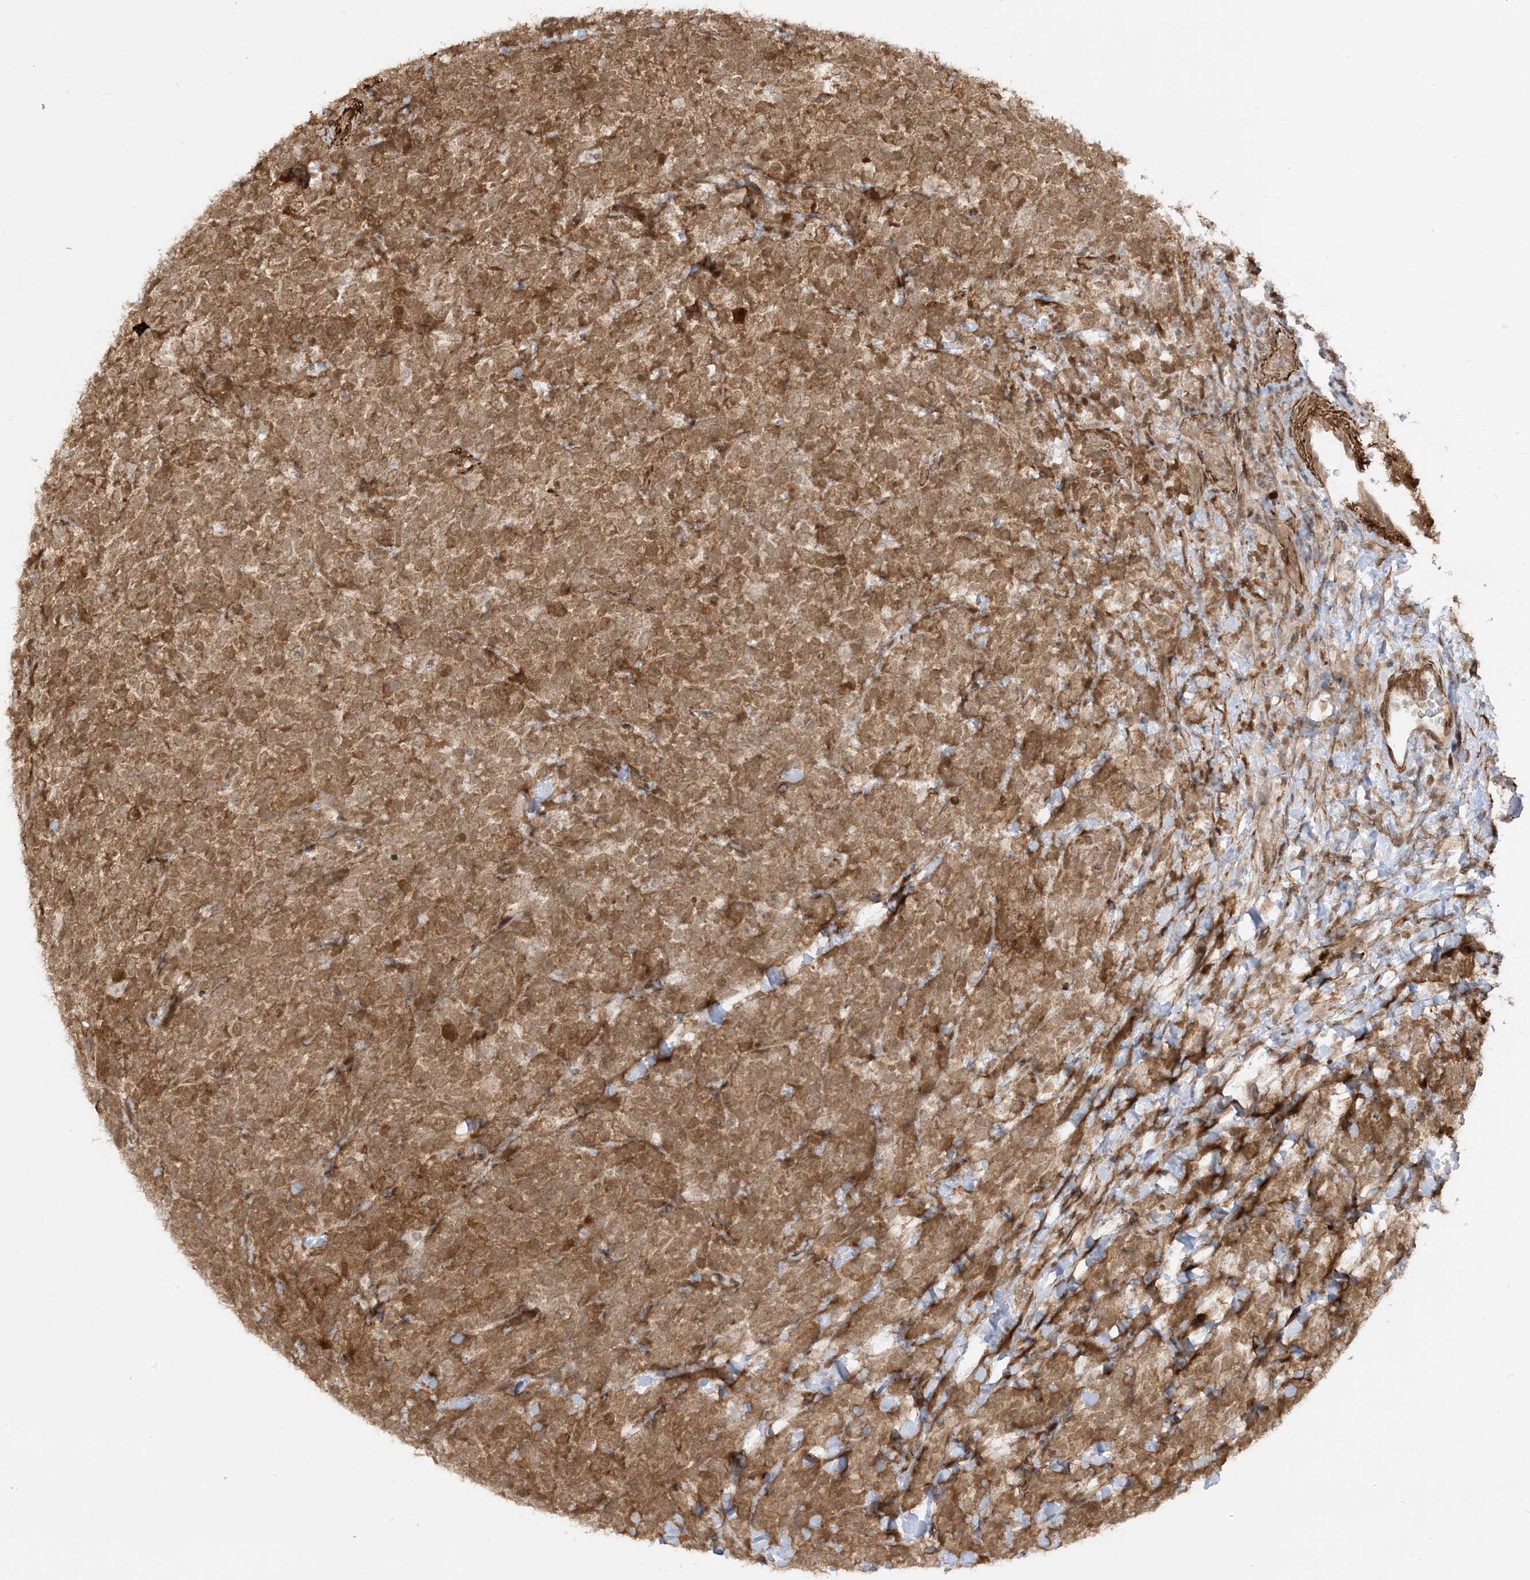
{"staining": {"intensity": "moderate", "quantity": ">75%", "location": "cytoplasmic/membranous"}, "tissue": "urothelial cancer", "cell_type": "Tumor cells", "image_type": "cancer", "snomed": [{"axis": "morphology", "description": "Urothelial carcinoma, High grade"}, {"axis": "topography", "description": "Urinary bladder"}], "caption": "A brown stain highlights moderate cytoplasmic/membranous positivity of a protein in human urothelial carcinoma (high-grade) tumor cells.", "gene": "TBCC", "patient": {"sex": "female", "age": 82}}